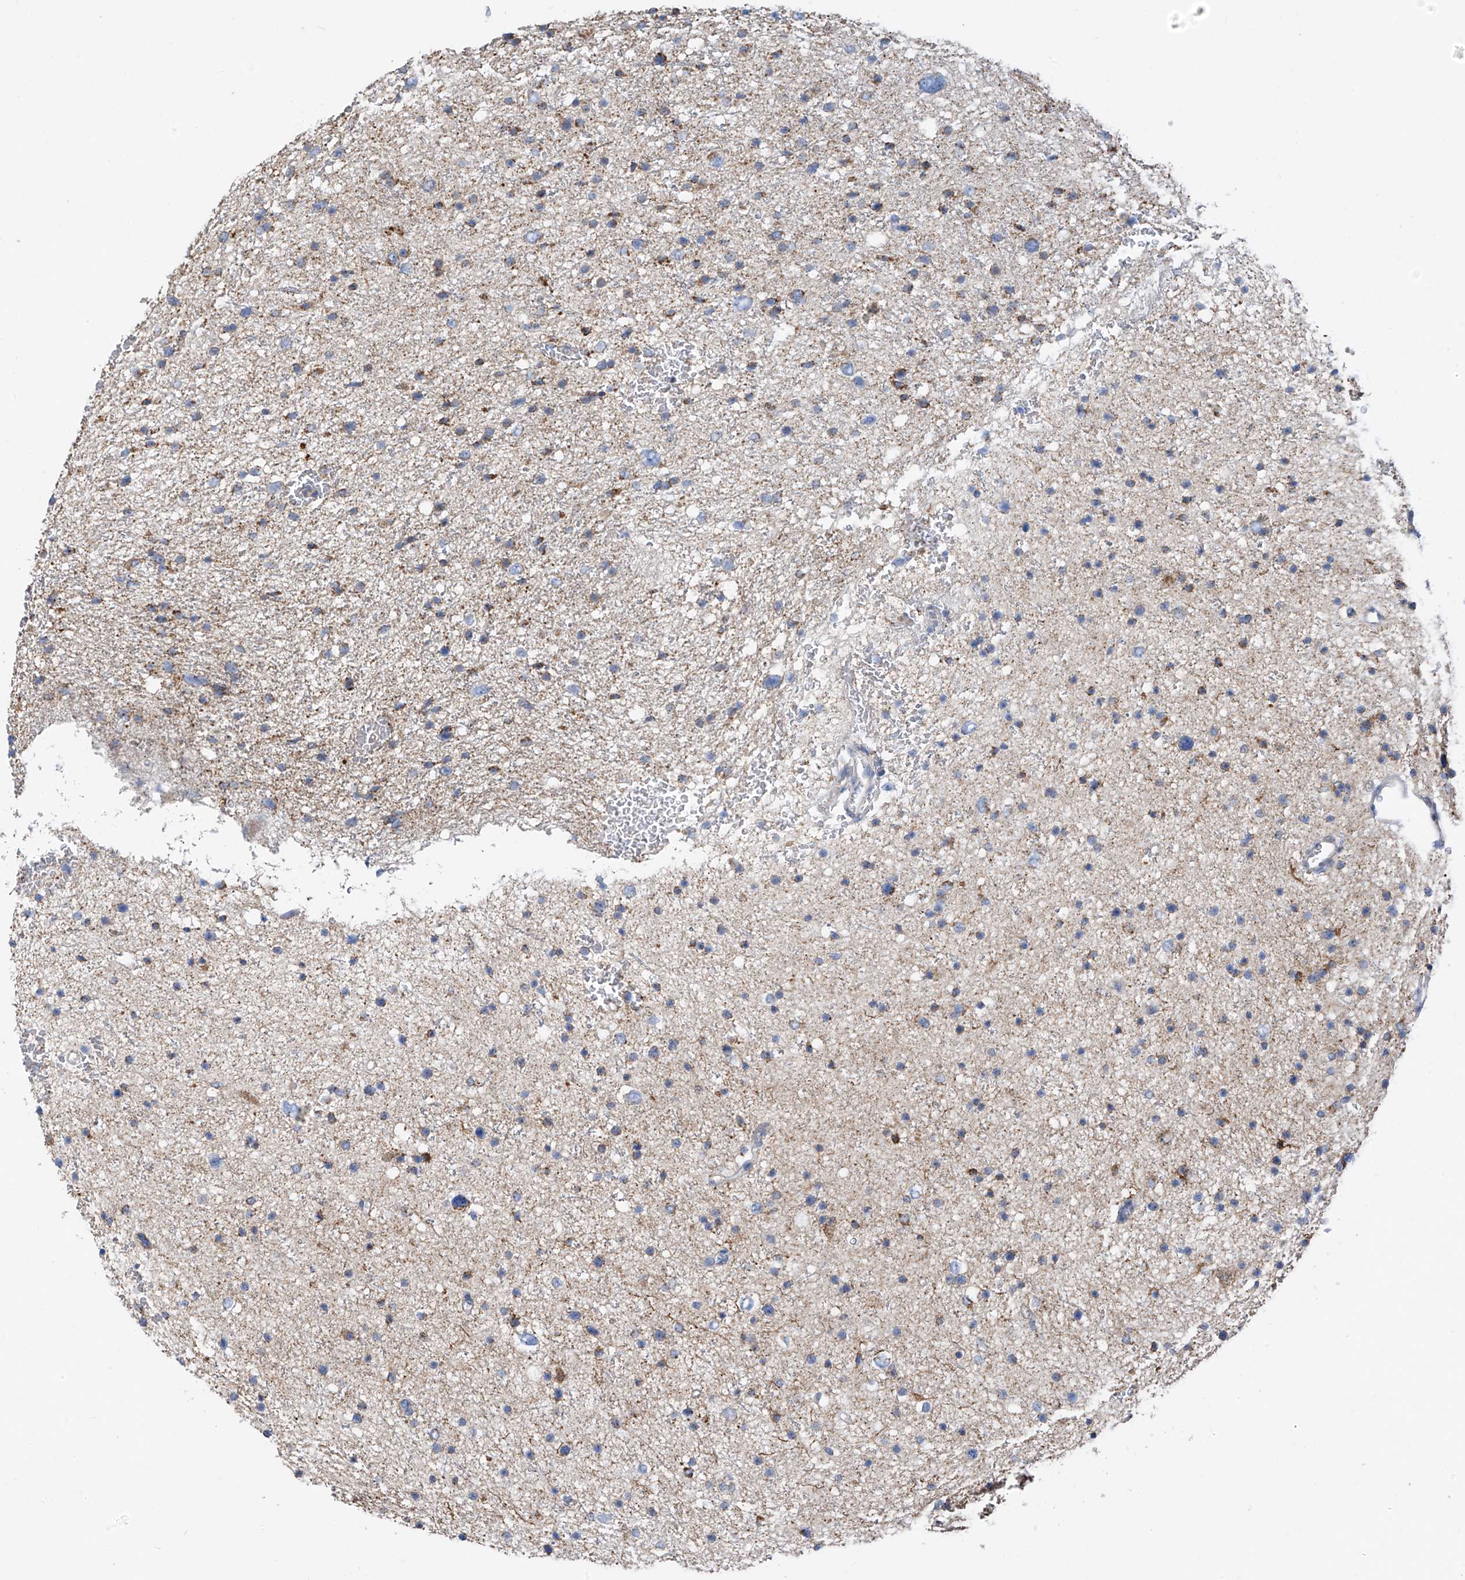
{"staining": {"intensity": "weak", "quantity": "25%-75%", "location": "cytoplasmic/membranous"}, "tissue": "glioma", "cell_type": "Tumor cells", "image_type": "cancer", "snomed": [{"axis": "morphology", "description": "Glioma, malignant, Low grade"}, {"axis": "topography", "description": "Brain"}], "caption": "A brown stain labels weak cytoplasmic/membranous staining of a protein in glioma tumor cells.", "gene": "EOMES", "patient": {"sex": "female", "age": 37}}